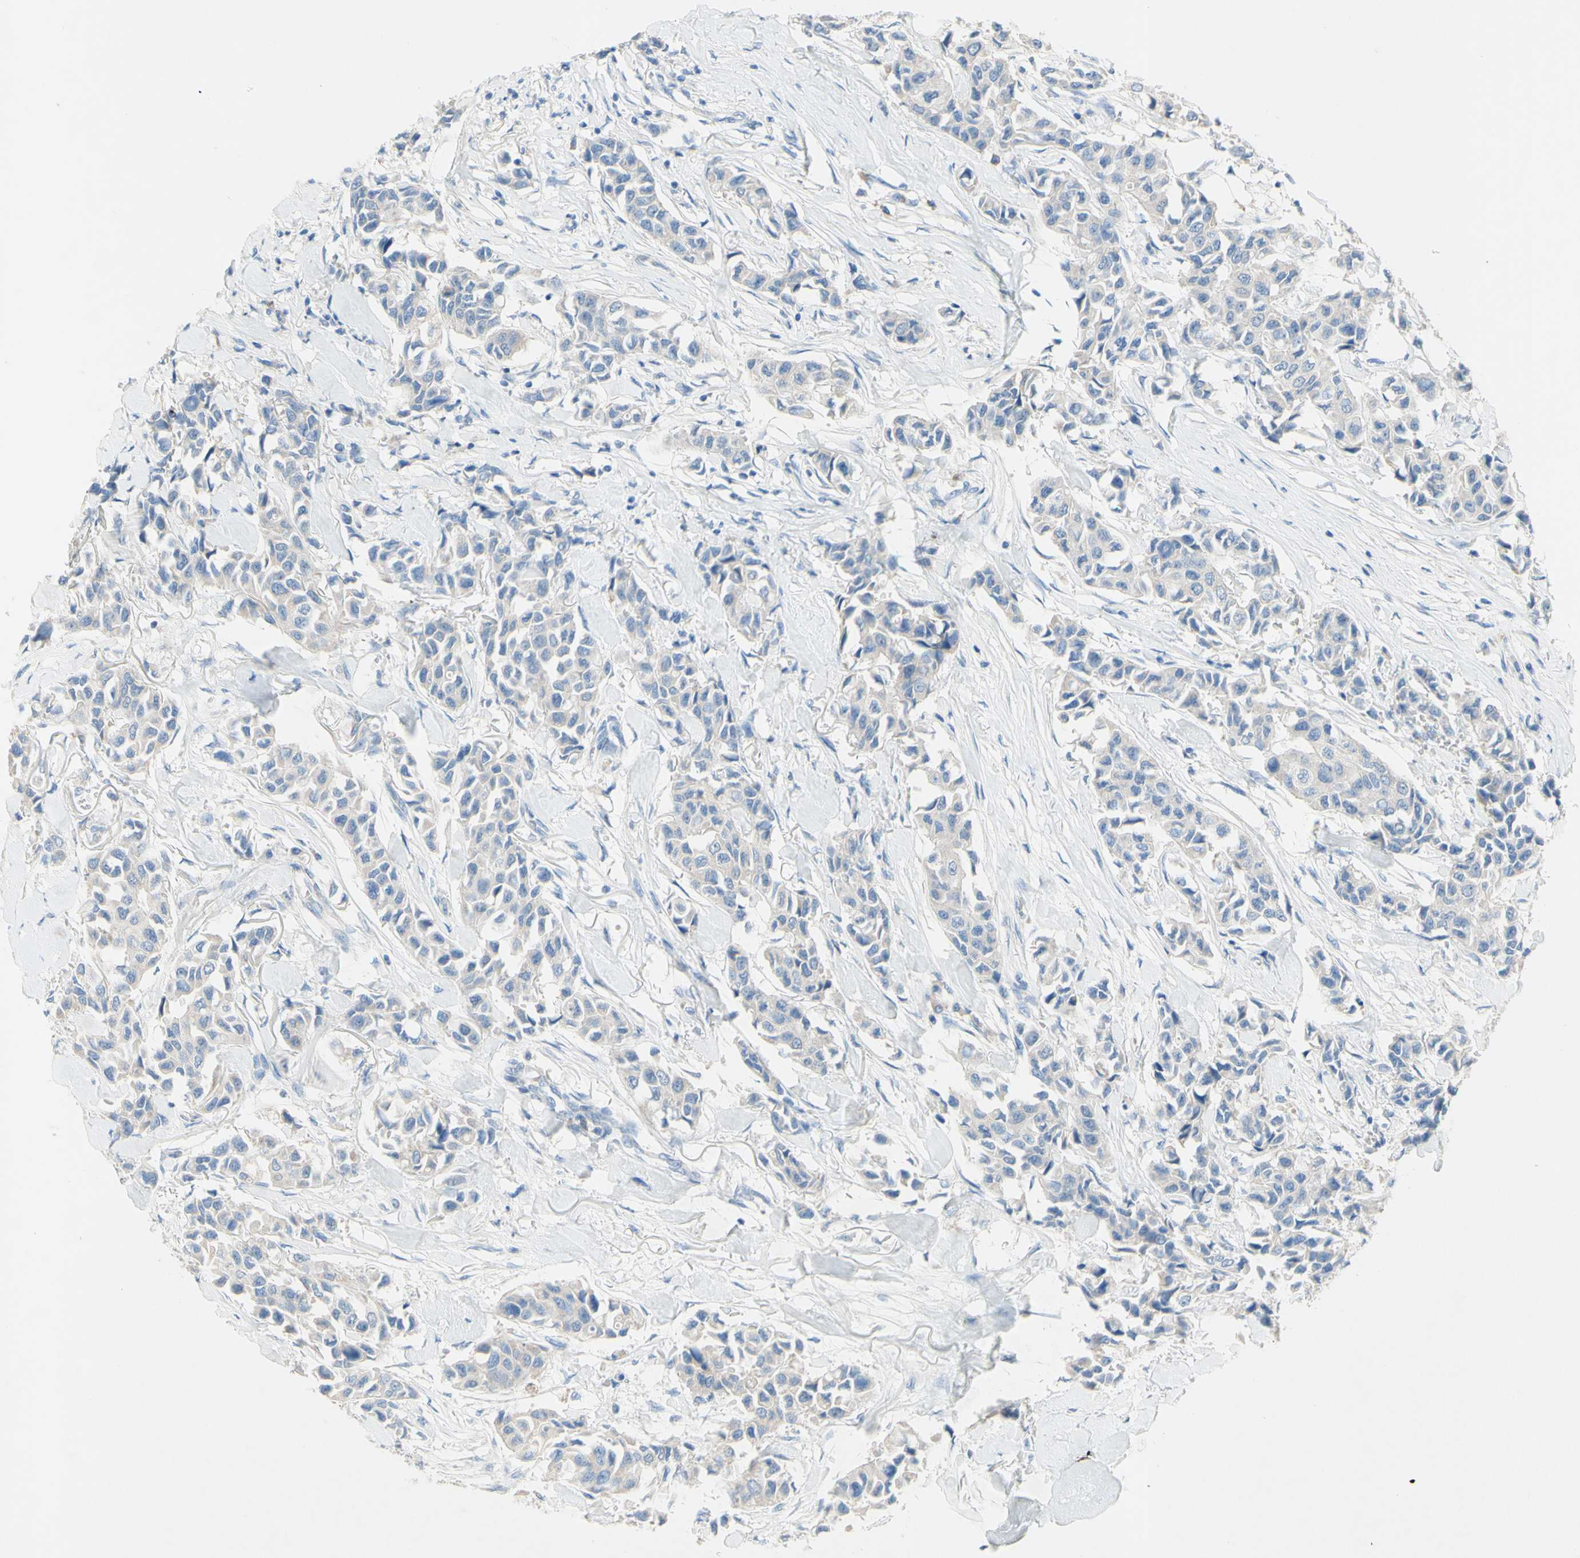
{"staining": {"intensity": "negative", "quantity": "none", "location": "none"}, "tissue": "breast cancer", "cell_type": "Tumor cells", "image_type": "cancer", "snomed": [{"axis": "morphology", "description": "Duct carcinoma"}, {"axis": "topography", "description": "Breast"}], "caption": "This is an IHC histopathology image of human invasive ductal carcinoma (breast). There is no expression in tumor cells.", "gene": "ACADL", "patient": {"sex": "female", "age": 80}}